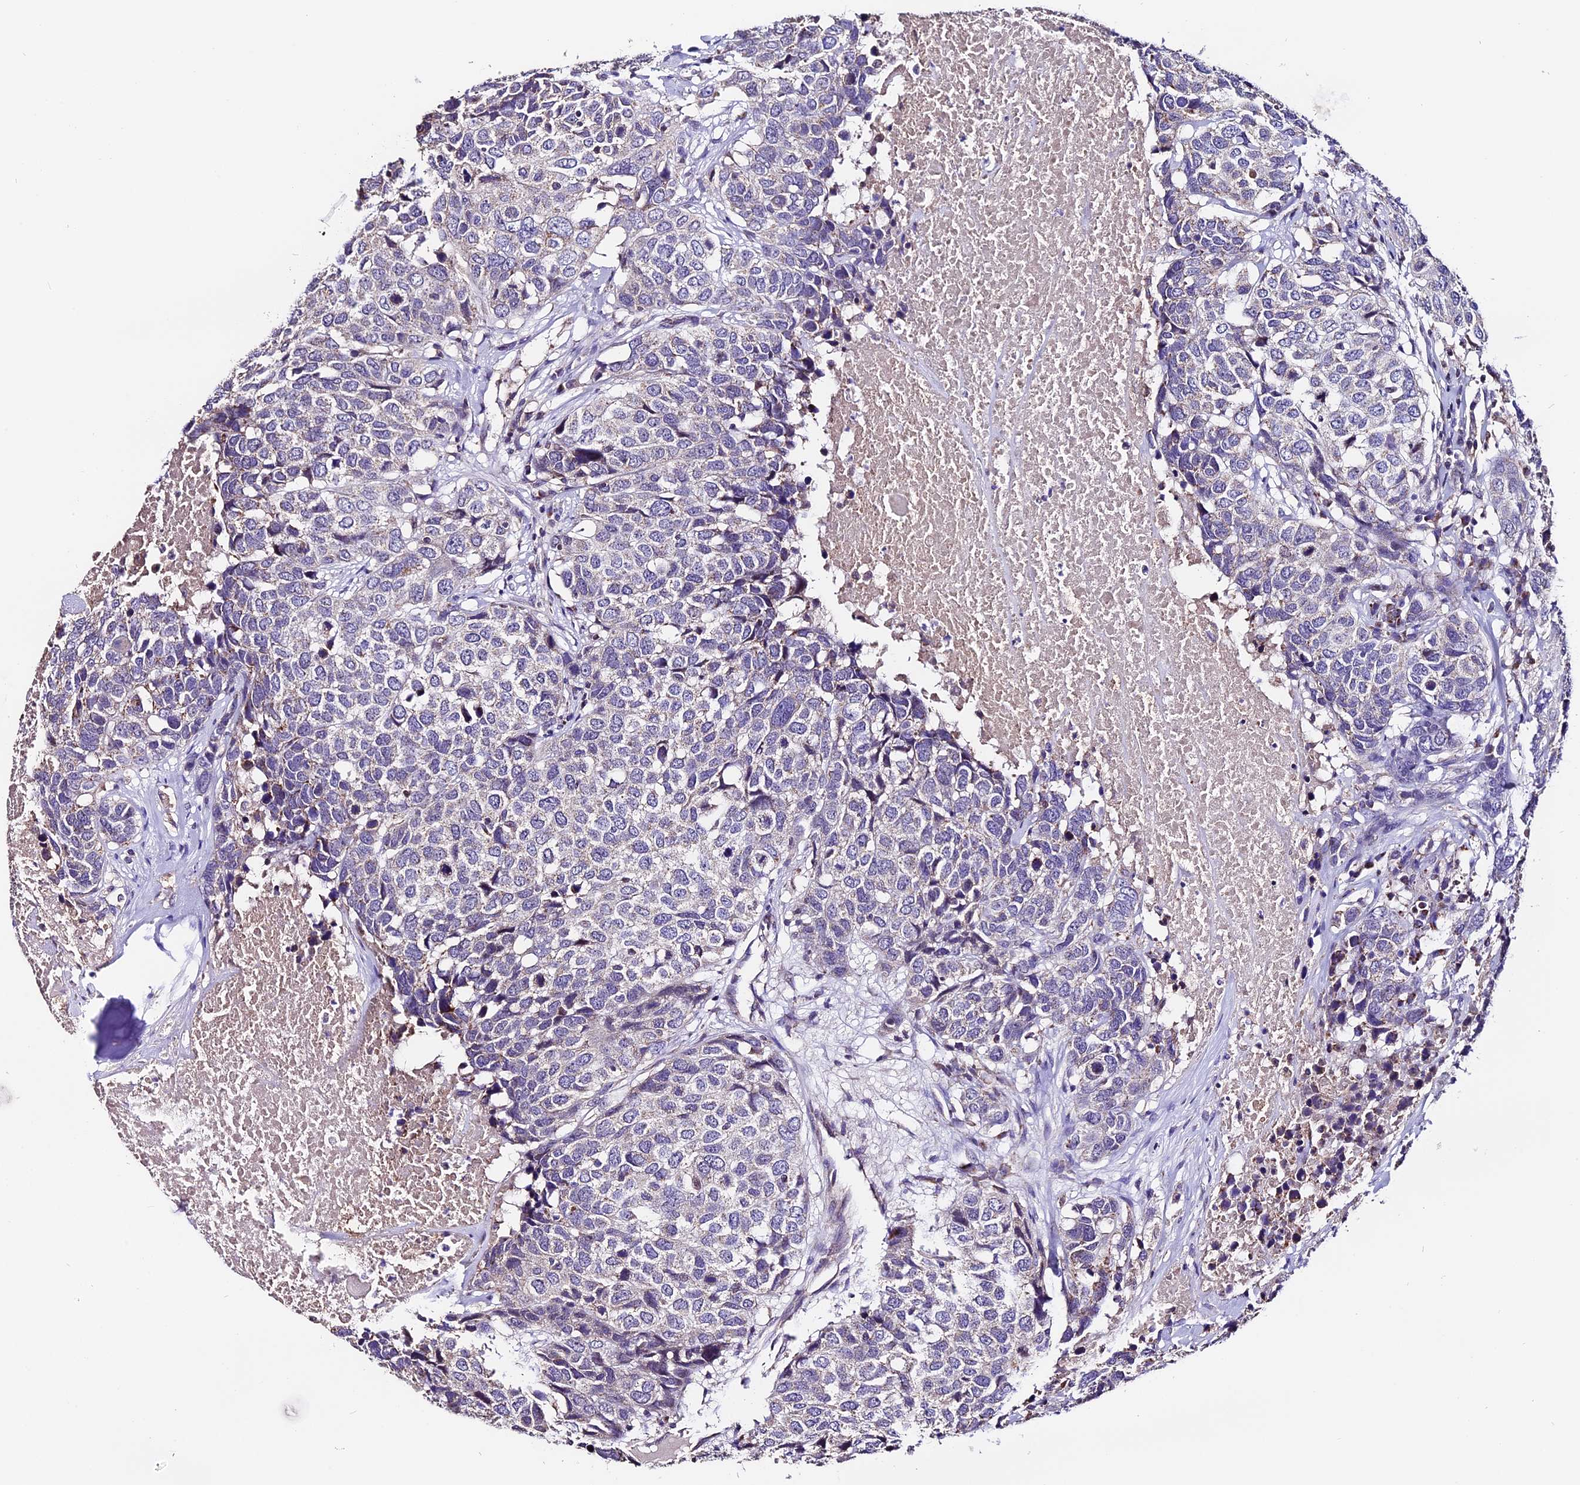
{"staining": {"intensity": "negative", "quantity": "none", "location": "none"}, "tissue": "head and neck cancer", "cell_type": "Tumor cells", "image_type": "cancer", "snomed": [{"axis": "morphology", "description": "Squamous cell carcinoma, NOS"}, {"axis": "topography", "description": "Head-Neck"}], "caption": "DAB (3,3'-diaminobenzidine) immunohistochemical staining of head and neck cancer demonstrates no significant staining in tumor cells.", "gene": "DDX28", "patient": {"sex": "male", "age": 66}}